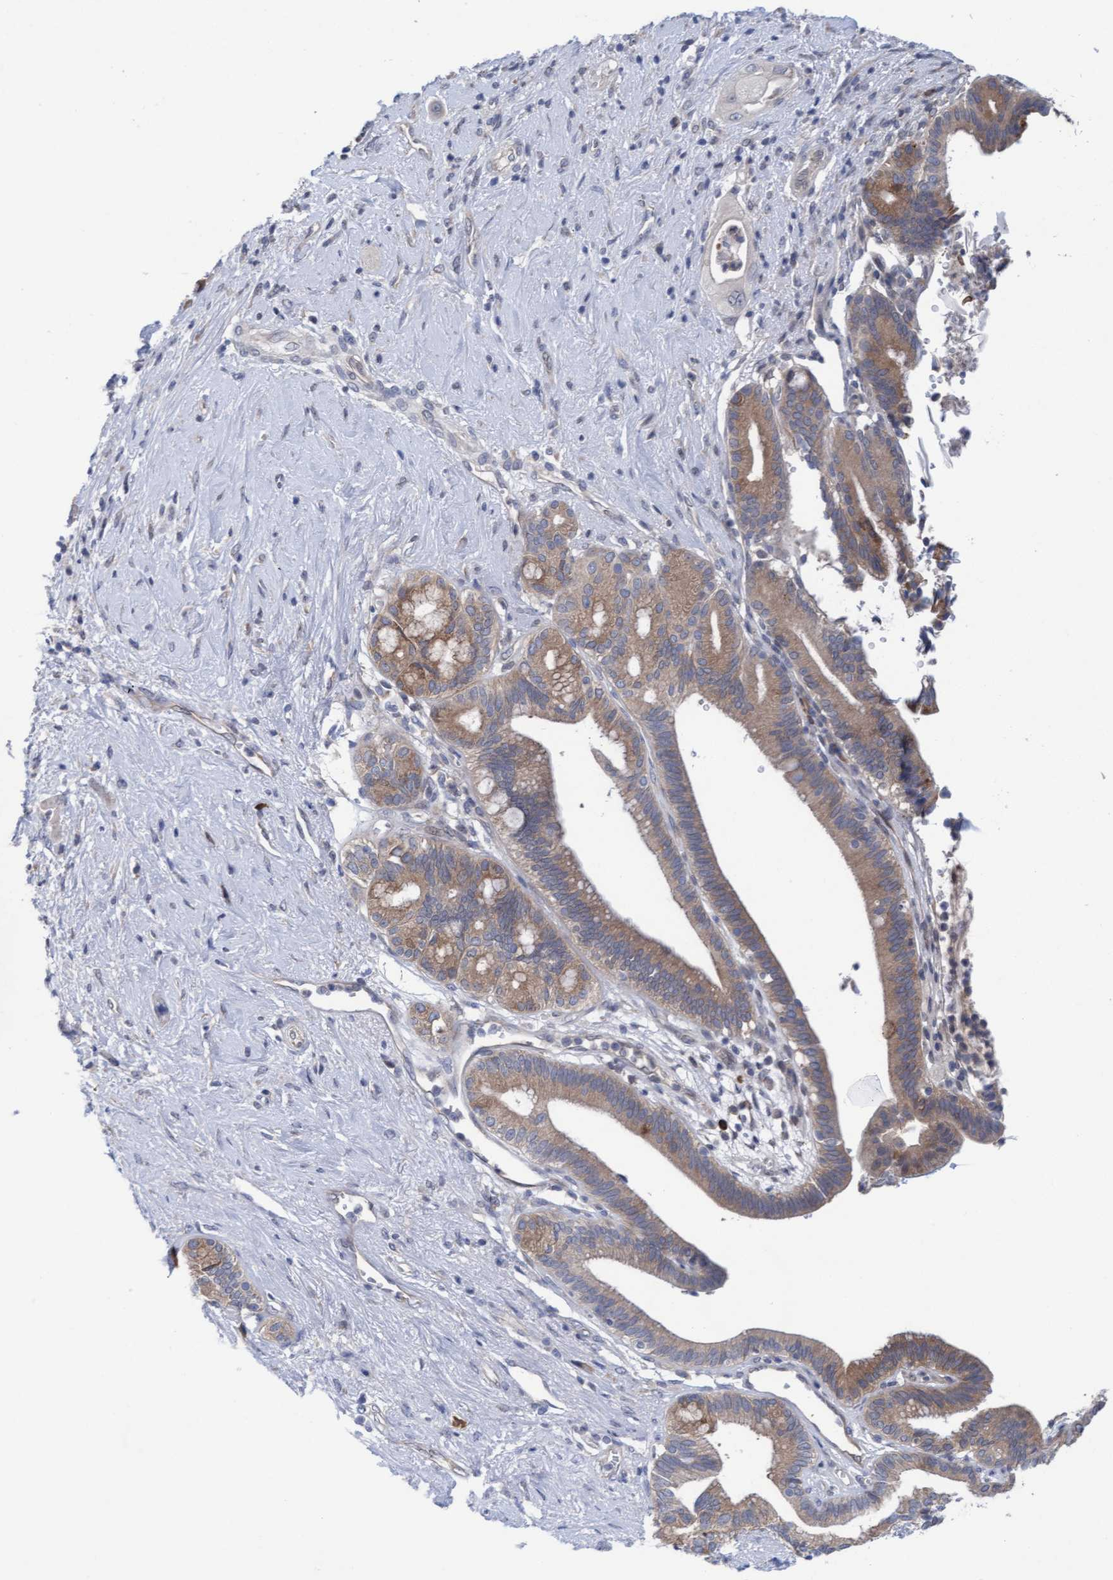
{"staining": {"intensity": "moderate", "quantity": ">75%", "location": "cytoplasmic/membranous"}, "tissue": "pancreatic cancer", "cell_type": "Tumor cells", "image_type": "cancer", "snomed": [{"axis": "morphology", "description": "Adenocarcinoma, NOS"}, {"axis": "topography", "description": "Pancreas"}], "caption": "Adenocarcinoma (pancreatic) tissue displays moderate cytoplasmic/membranous staining in about >75% of tumor cells, visualized by immunohistochemistry.", "gene": "PLCD1", "patient": {"sex": "male", "age": 59}}